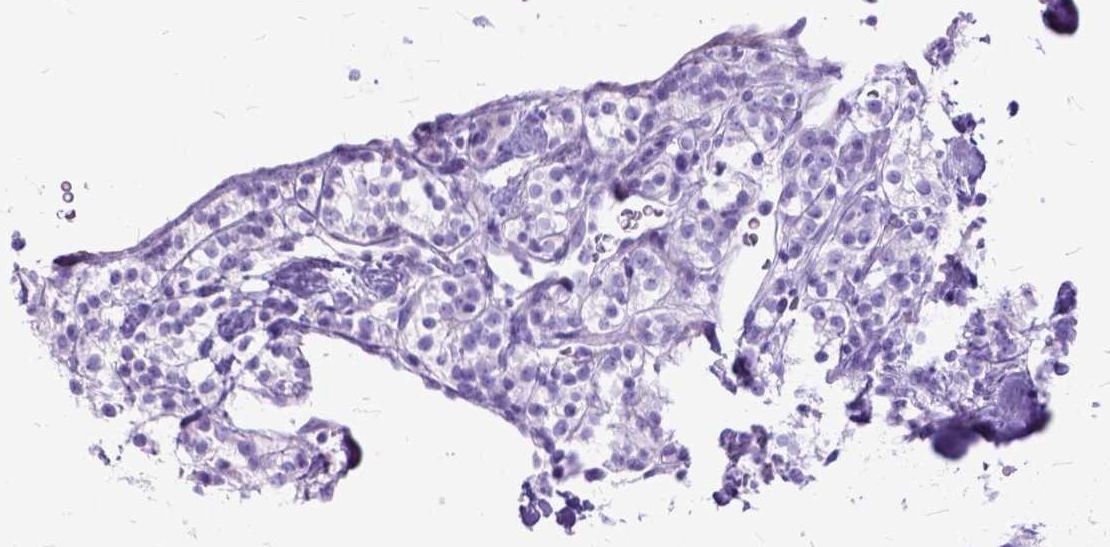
{"staining": {"intensity": "negative", "quantity": "none", "location": "none"}, "tissue": "renal cancer", "cell_type": "Tumor cells", "image_type": "cancer", "snomed": [{"axis": "morphology", "description": "Adenocarcinoma, NOS"}, {"axis": "topography", "description": "Kidney"}], "caption": "Immunohistochemistry image of neoplastic tissue: human renal cancer (adenocarcinoma) stained with DAB reveals no significant protein staining in tumor cells.", "gene": "DNAH2", "patient": {"sex": "male", "age": 77}}